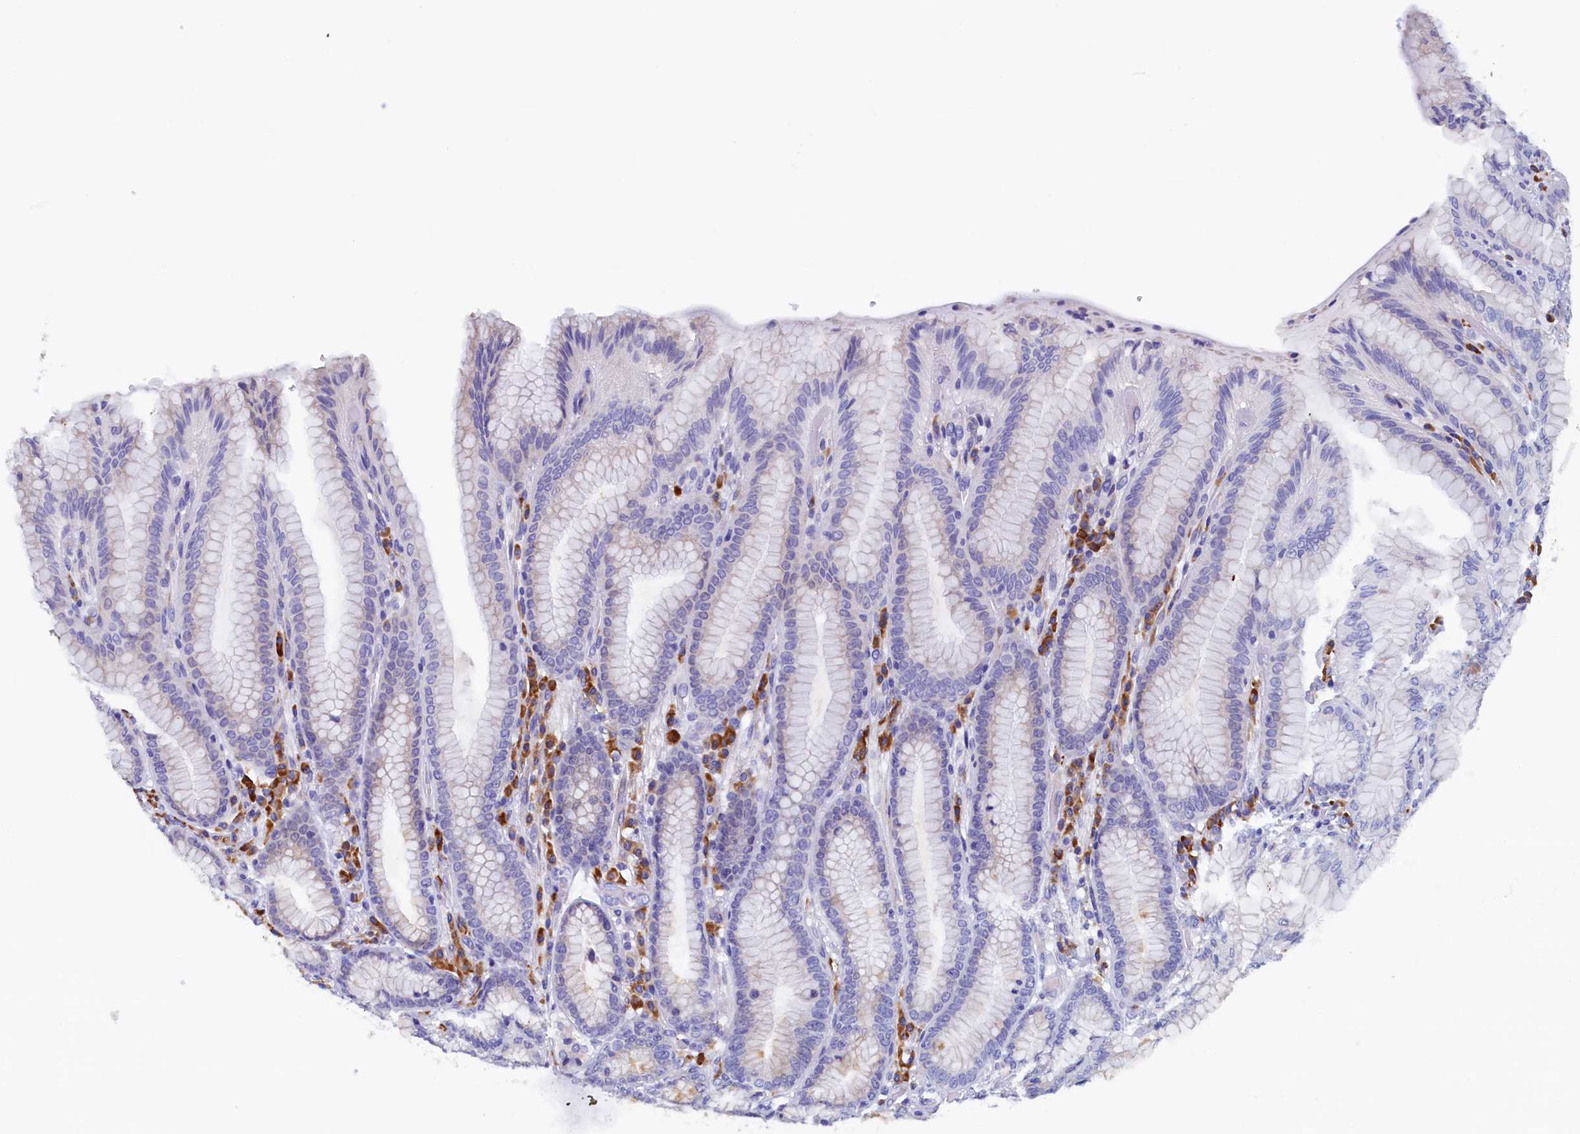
{"staining": {"intensity": "strong", "quantity": "25%-75%", "location": "cytoplasmic/membranous,nuclear"}, "tissue": "stomach", "cell_type": "Glandular cells", "image_type": "normal", "snomed": [{"axis": "morphology", "description": "Normal tissue, NOS"}, {"axis": "topography", "description": "Stomach, upper"}, {"axis": "topography", "description": "Stomach, lower"}], "caption": "The image exhibits a brown stain indicating the presence of a protein in the cytoplasmic/membranous,nuclear of glandular cells in stomach. (DAB (3,3'-diaminobenzidine) IHC, brown staining for protein, blue staining for nuclei).", "gene": "CBLIF", "patient": {"sex": "female", "age": 76}}